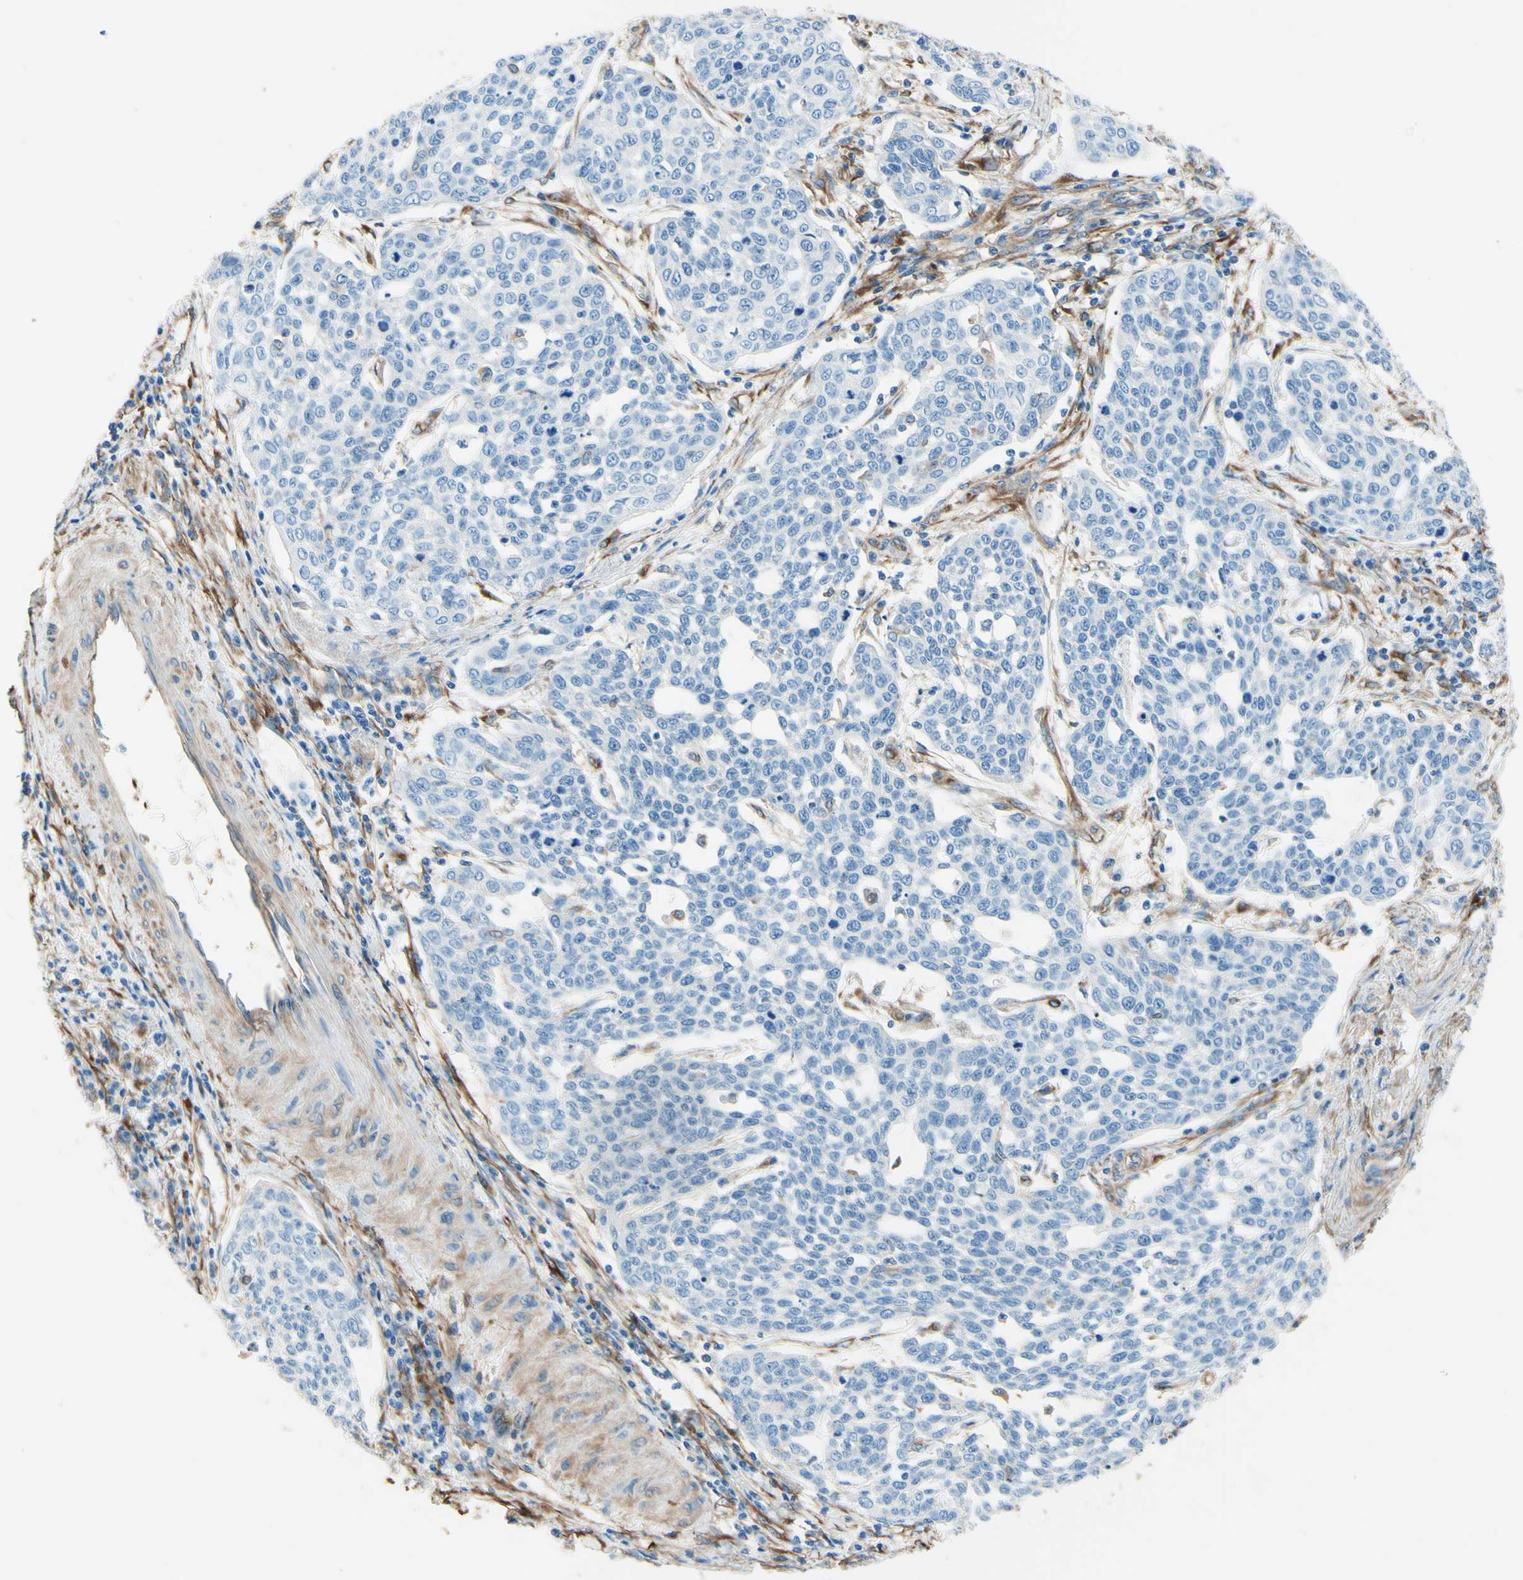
{"staining": {"intensity": "negative", "quantity": "none", "location": "none"}, "tissue": "cervical cancer", "cell_type": "Tumor cells", "image_type": "cancer", "snomed": [{"axis": "morphology", "description": "Squamous cell carcinoma, NOS"}, {"axis": "topography", "description": "Cervix"}], "caption": "Cervical cancer was stained to show a protein in brown. There is no significant positivity in tumor cells. (Stains: DAB (3,3'-diaminobenzidine) immunohistochemistry (IHC) with hematoxylin counter stain, Microscopy: brightfield microscopy at high magnification).", "gene": "DPYSL3", "patient": {"sex": "female", "age": 34}}